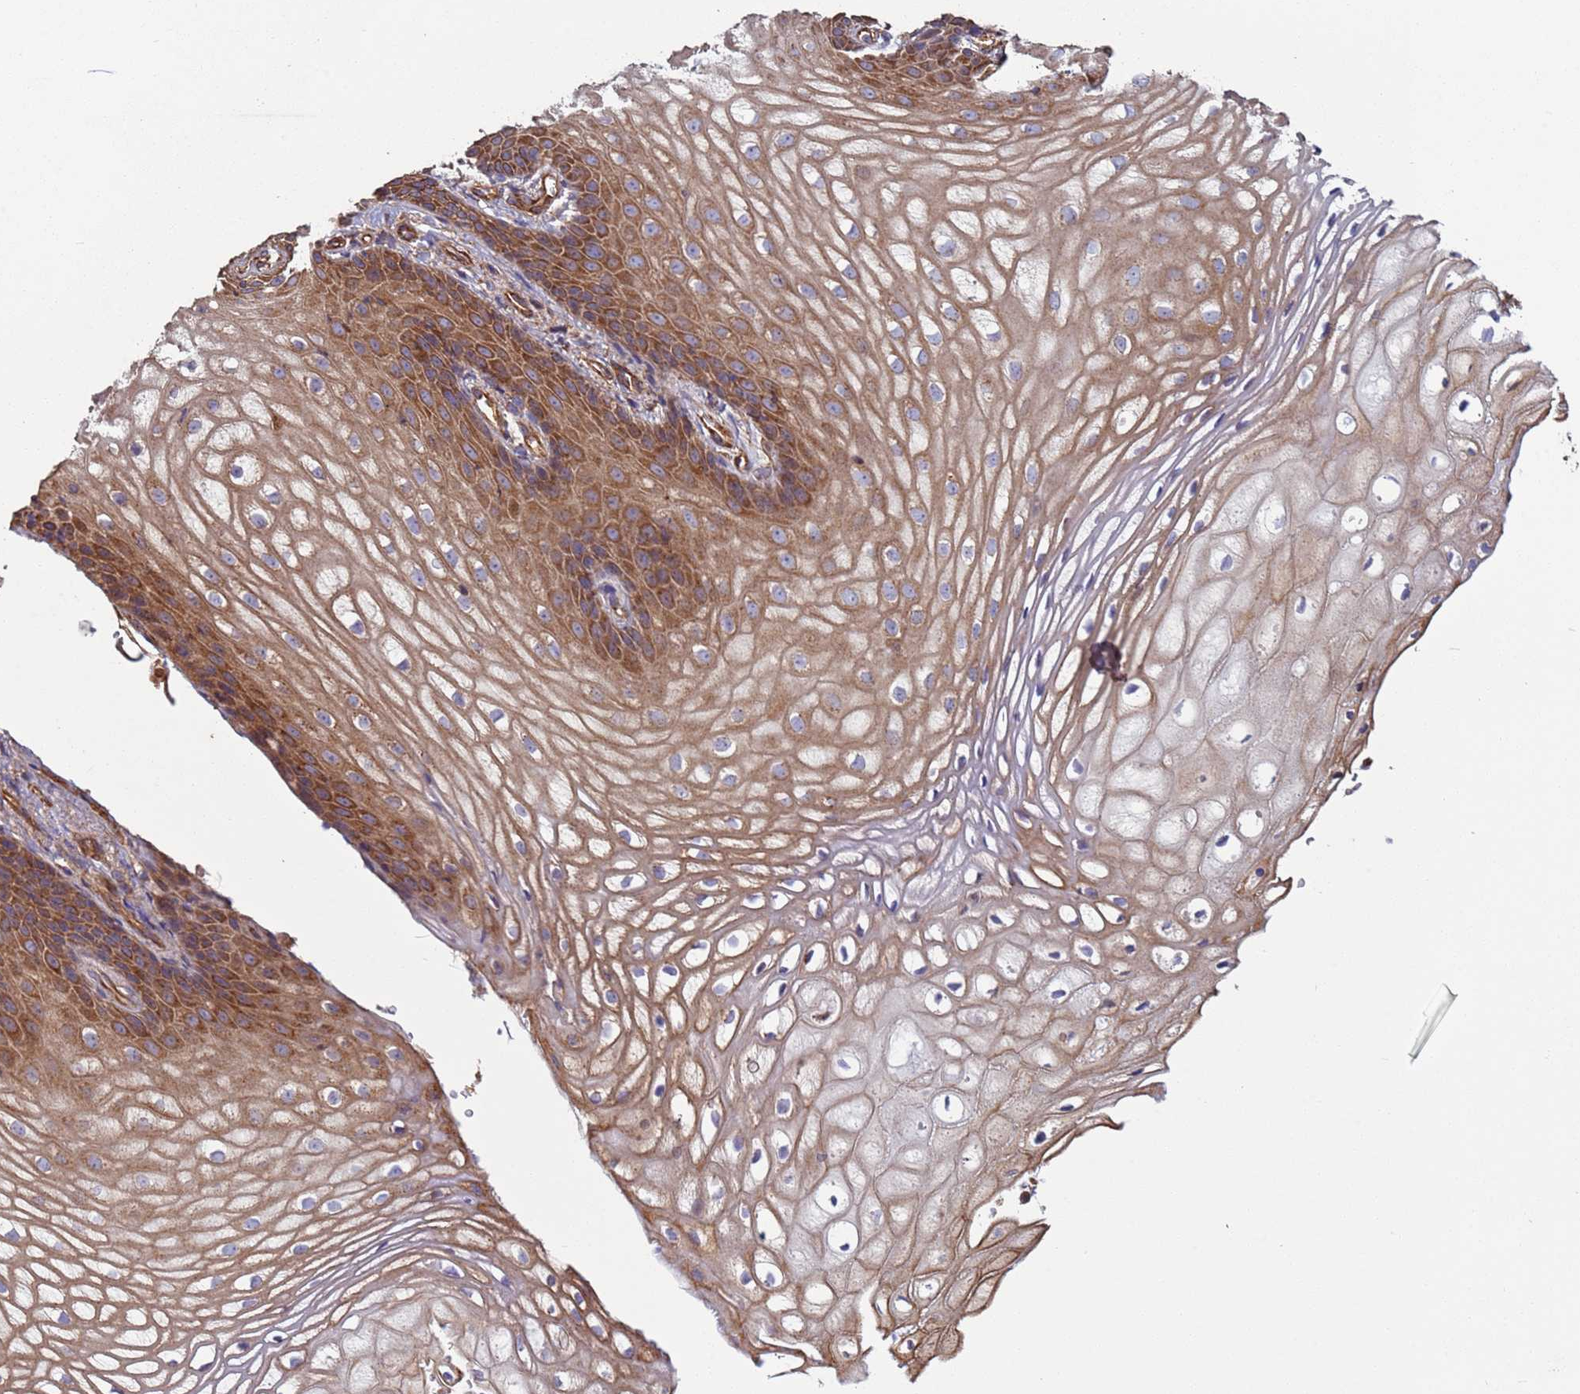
{"staining": {"intensity": "moderate", "quantity": ">75%", "location": "cytoplasmic/membranous"}, "tissue": "vagina", "cell_type": "Squamous epithelial cells", "image_type": "normal", "snomed": [{"axis": "morphology", "description": "Normal tissue, NOS"}, {"axis": "topography", "description": "Vagina"}], "caption": "The immunohistochemical stain labels moderate cytoplasmic/membranous expression in squamous epithelial cells of unremarkable vagina.", "gene": "ZBTB39", "patient": {"sex": "female", "age": 60}}